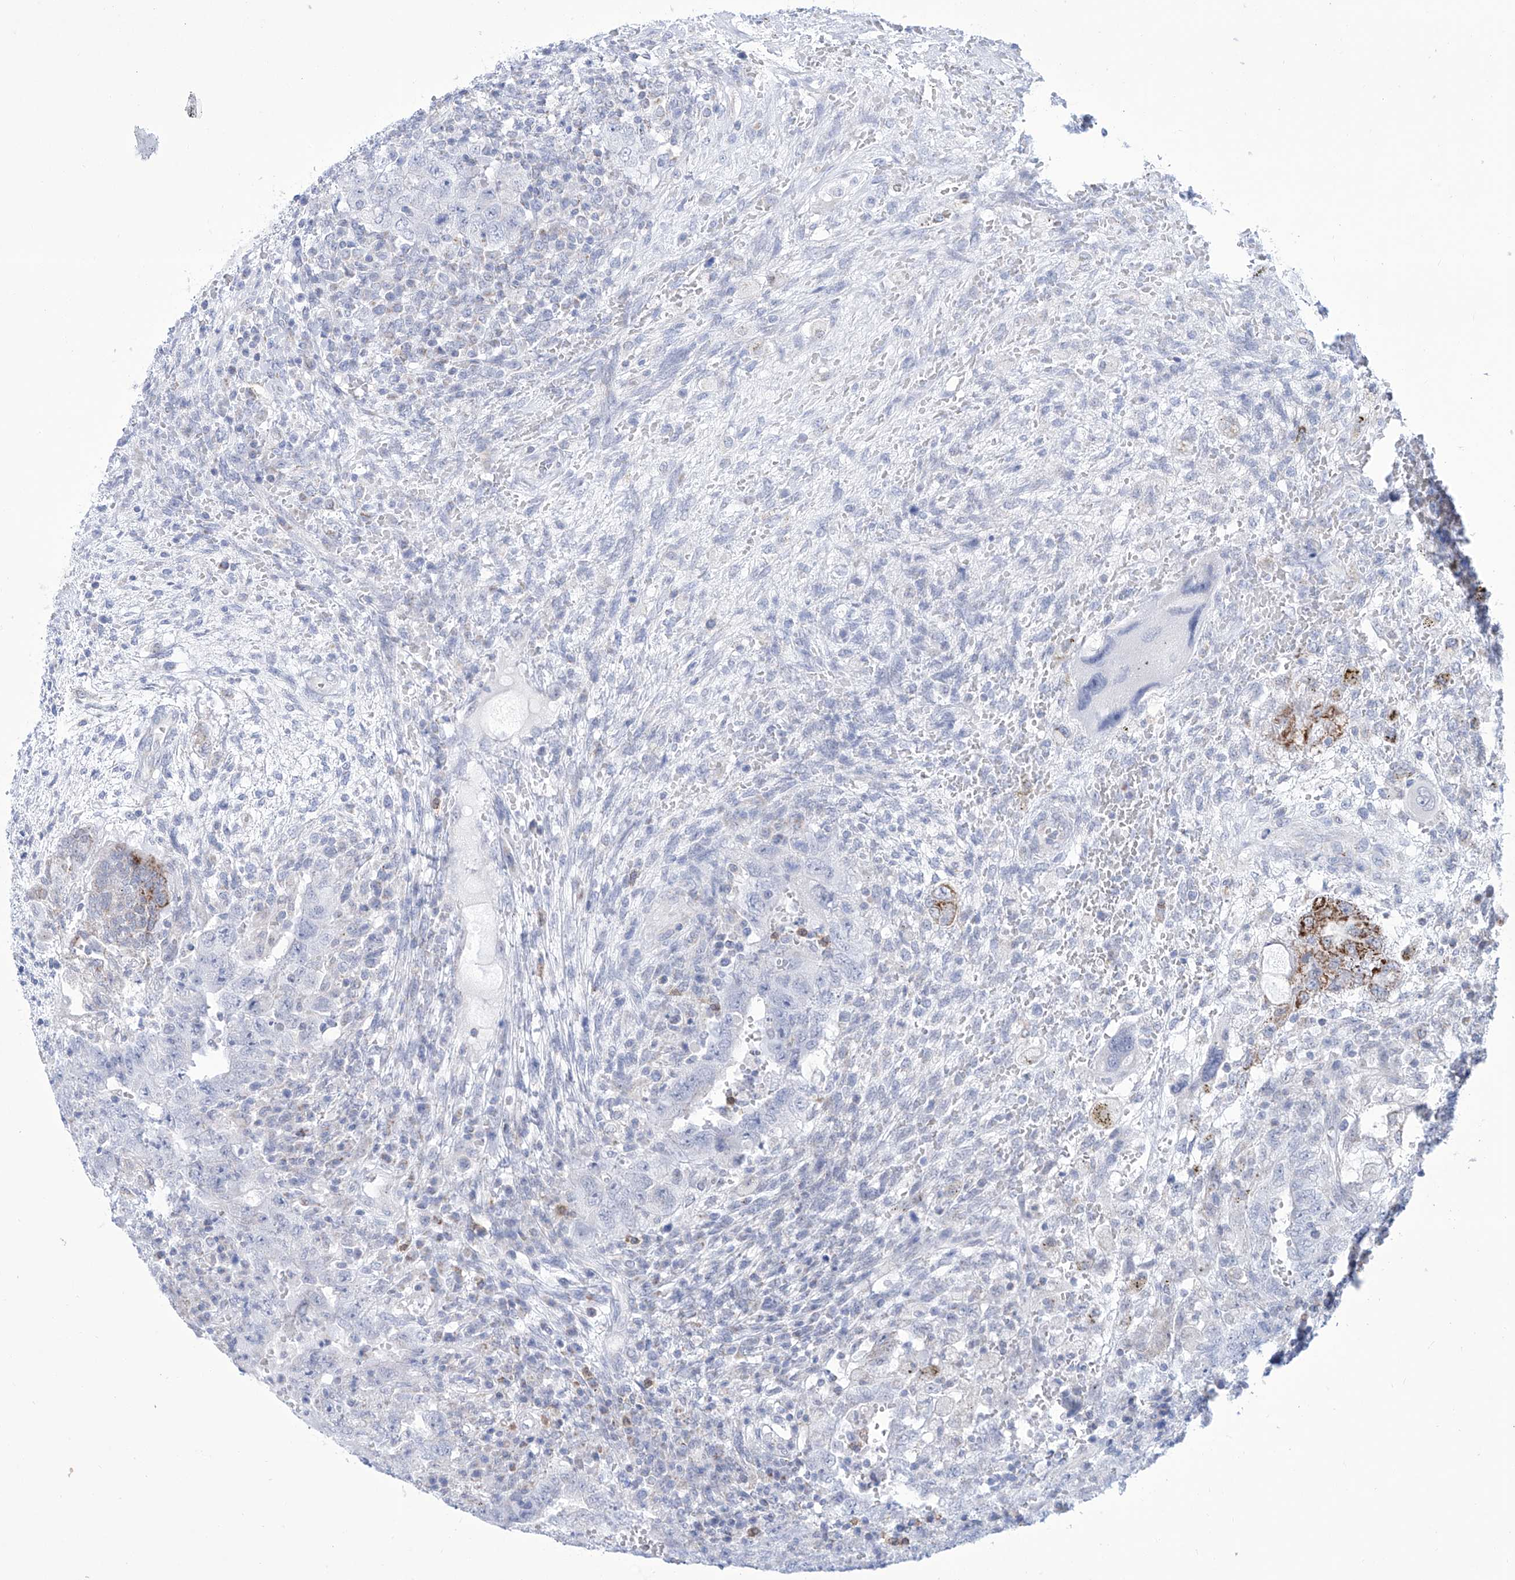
{"staining": {"intensity": "moderate", "quantity": "<25%", "location": "cytoplasmic/membranous"}, "tissue": "testis cancer", "cell_type": "Tumor cells", "image_type": "cancer", "snomed": [{"axis": "morphology", "description": "Carcinoma, Embryonal, NOS"}, {"axis": "topography", "description": "Testis"}], "caption": "Embryonal carcinoma (testis) stained with a brown dye reveals moderate cytoplasmic/membranous positive expression in approximately <25% of tumor cells.", "gene": "ALDH6A1", "patient": {"sex": "male", "age": 26}}